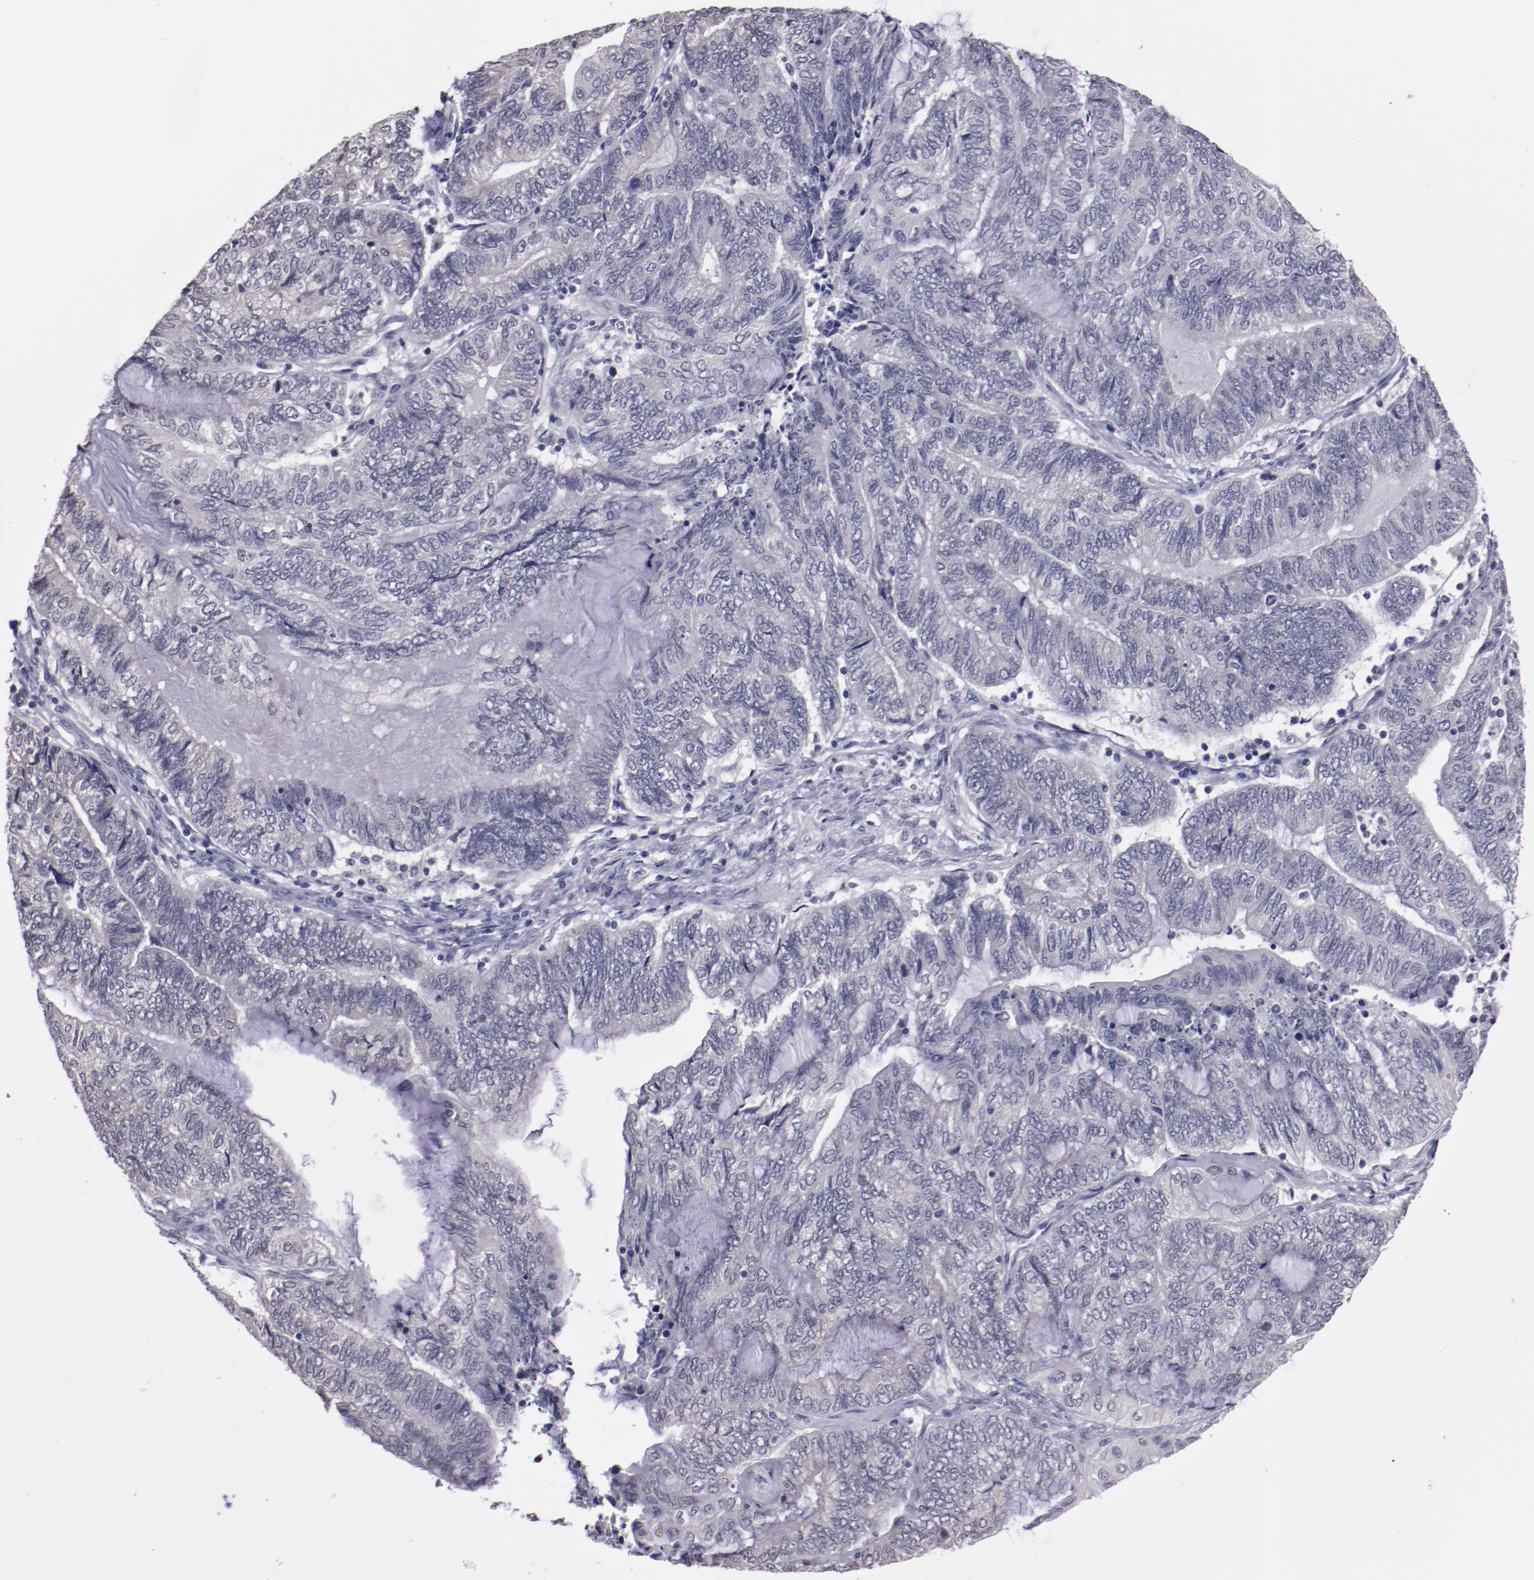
{"staining": {"intensity": "weak", "quantity": "<25%", "location": "cytoplasmic/membranous"}, "tissue": "endometrial cancer", "cell_type": "Tumor cells", "image_type": "cancer", "snomed": [{"axis": "morphology", "description": "Adenocarcinoma, NOS"}, {"axis": "topography", "description": "Uterus"}, {"axis": "topography", "description": "Endometrium"}], "caption": "Immunohistochemistry of human endometrial adenocarcinoma reveals no staining in tumor cells. The staining is performed using DAB (3,3'-diaminobenzidine) brown chromogen with nuclei counter-stained in using hematoxylin.", "gene": "NRXN3", "patient": {"sex": "female", "age": 70}}